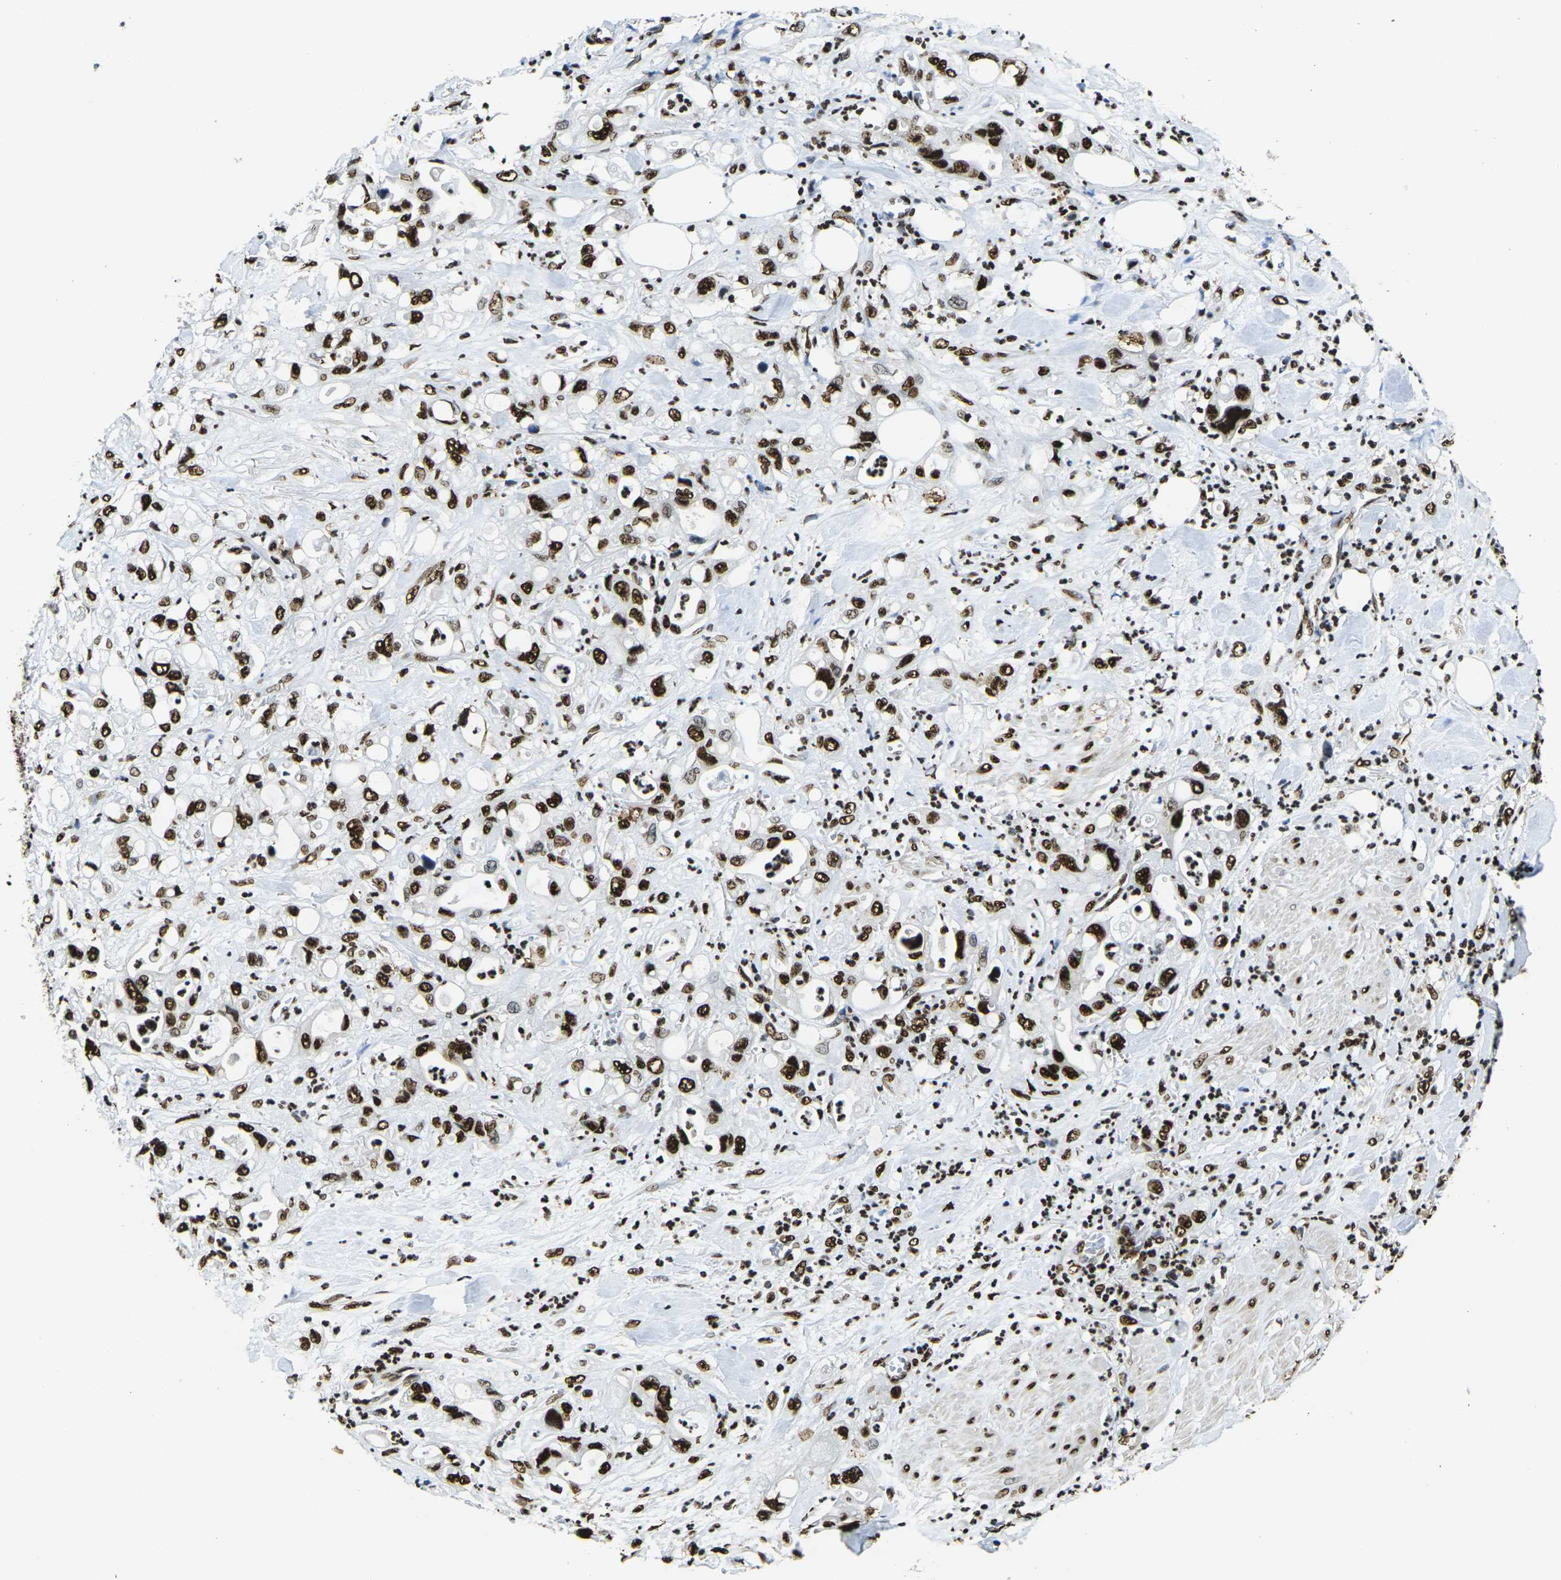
{"staining": {"intensity": "strong", "quantity": ">75%", "location": "nuclear"}, "tissue": "pancreatic cancer", "cell_type": "Tumor cells", "image_type": "cancer", "snomed": [{"axis": "morphology", "description": "Adenocarcinoma, NOS"}, {"axis": "topography", "description": "Pancreas"}], "caption": "Protein expression by immunohistochemistry (IHC) shows strong nuclear positivity in about >75% of tumor cells in pancreatic cancer (adenocarcinoma).", "gene": "SMARCC1", "patient": {"sex": "male", "age": 70}}